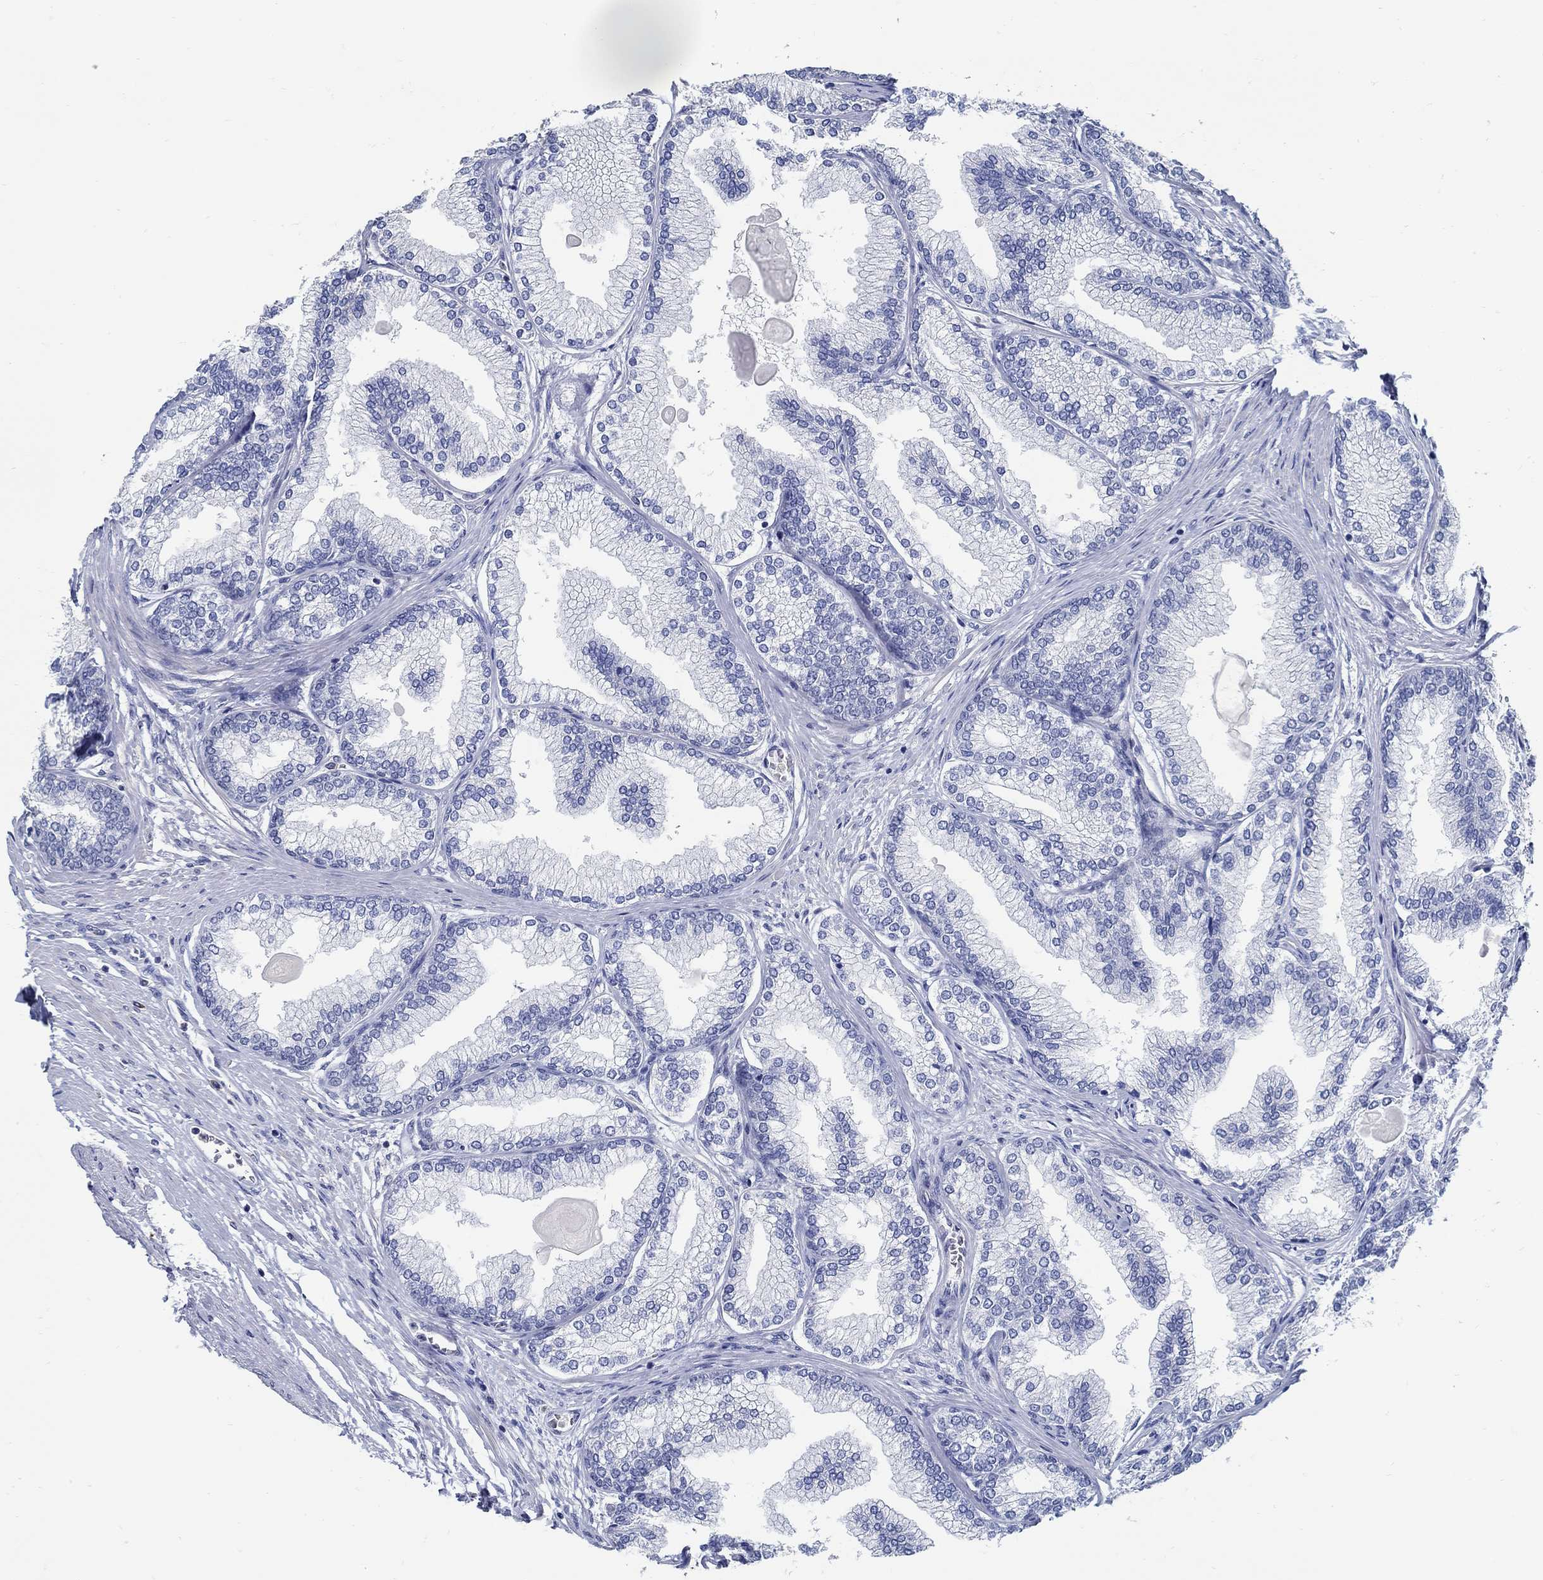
{"staining": {"intensity": "negative", "quantity": "none", "location": "none"}, "tissue": "prostate", "cell_type": "Glandular cells", "image_type": "normal", "snomed": [{"axis": "morphology", "description": "Normal tissue, NOS"}, {"axis": "topography", "description": "Prostate"}], "caption": "The histopathology image demonstrates no significant positivity in glandular cells of prostate. (DAB (3,3'-diaminobenzidine) IHC, high magnification).", "gene": "PCDH11X", "patient": {"sex": "male", "age": 72}}